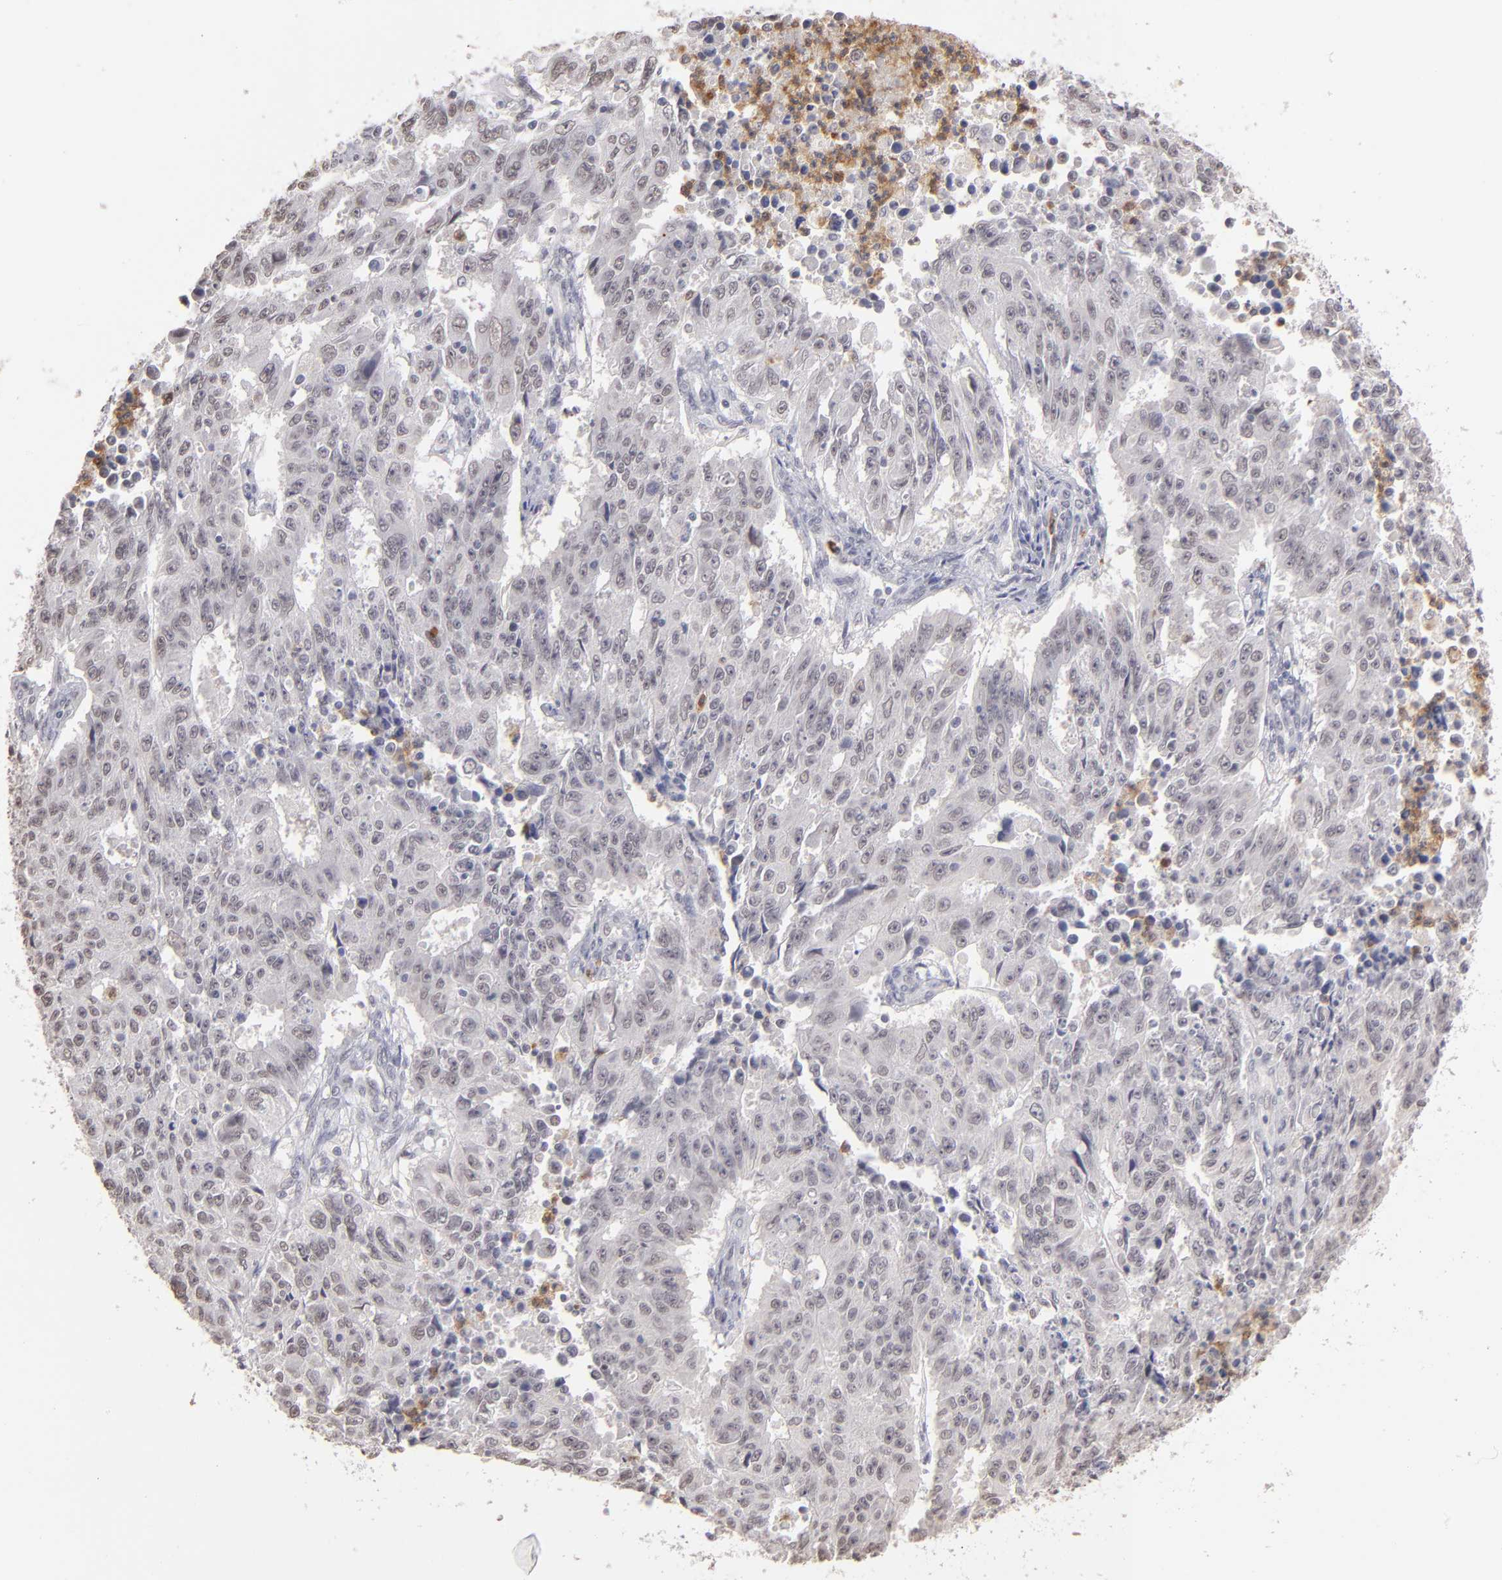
{"staining": {"intensity": "weak", "quantity": "<25%", "location": "nuclear"}, "tissue": "endometrial cancer", "cell_type": "Tumor cells", "image_type": "cancer", "snomed": [{"axis": "morphology", "description": "Adenocarcinoma, NOS"}, {"axis": "topography", "description": "Endometrium"}], "caption": "A photomicrograph of endometrial cancer stained for a protein displays no brown staining in tumor cells. (Brightfield microscopy of DAB (3,3'-diaminobenzidine) immunohistochemistry (IHC) at high magnification).", "gene": "MGAM", "patient": {"sex": "female", "age": 42}}